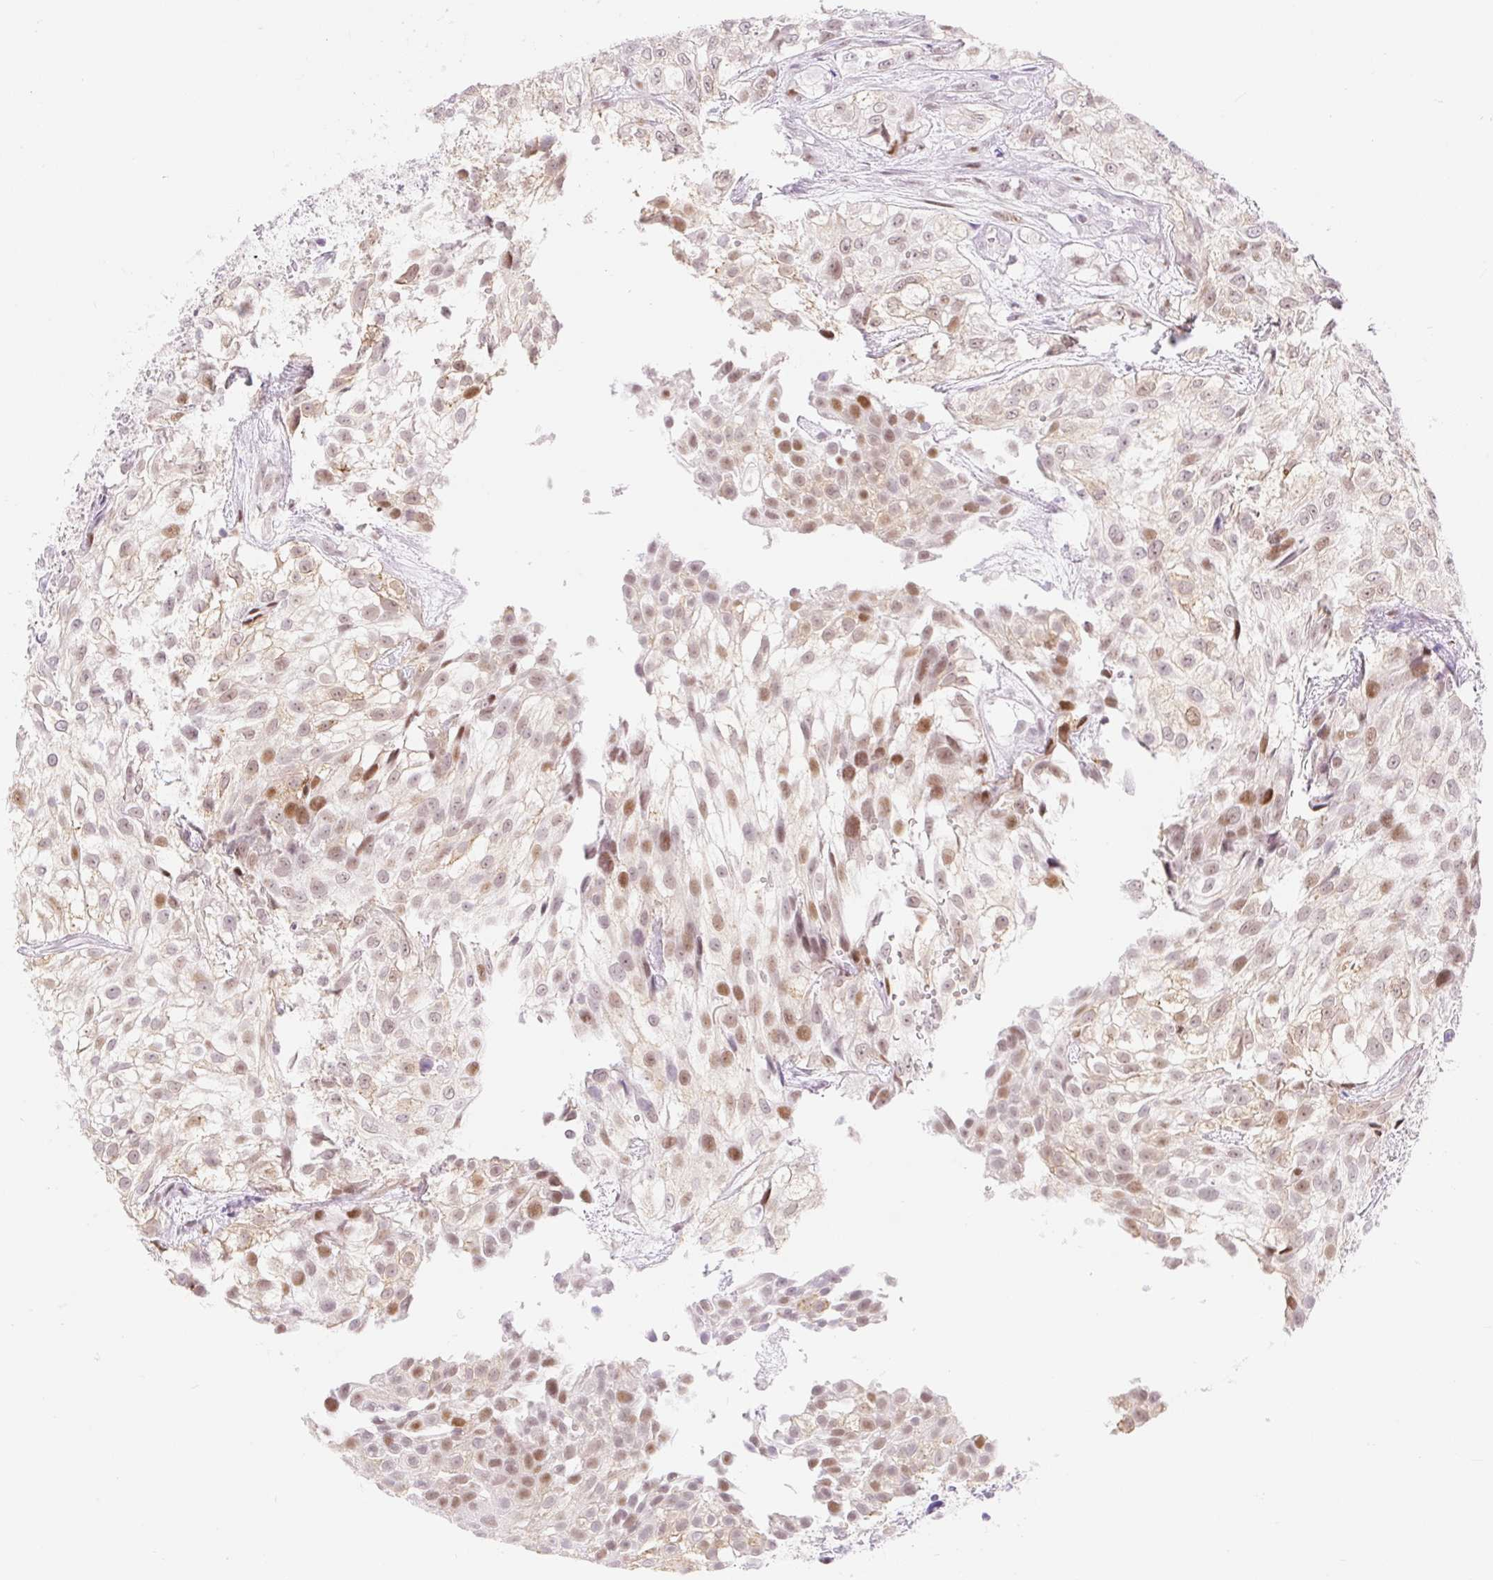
{"staining": {"intensity": "moderate", "quantity": "25%-75%", "location": "nuclear"}, "tissue": "urothelial cancer", "cell_type": "Tumor cells", "image_type": "cancer", "snomed": [{"axis": "morphology", "description": "Urothelial carcinoma, High grade"}, {"axis": "topography", "description": "Urinary bladder"}], "caption": "The photomicrograph shows immunohistochemical staining of urothelial carcinoma (high-grade). There is moderate nuclear positivity is appreciated in approximately 25%-75% of tumor cells.", "gene": "H2BW1", "patient": {"sex": "male", "age": 56}}